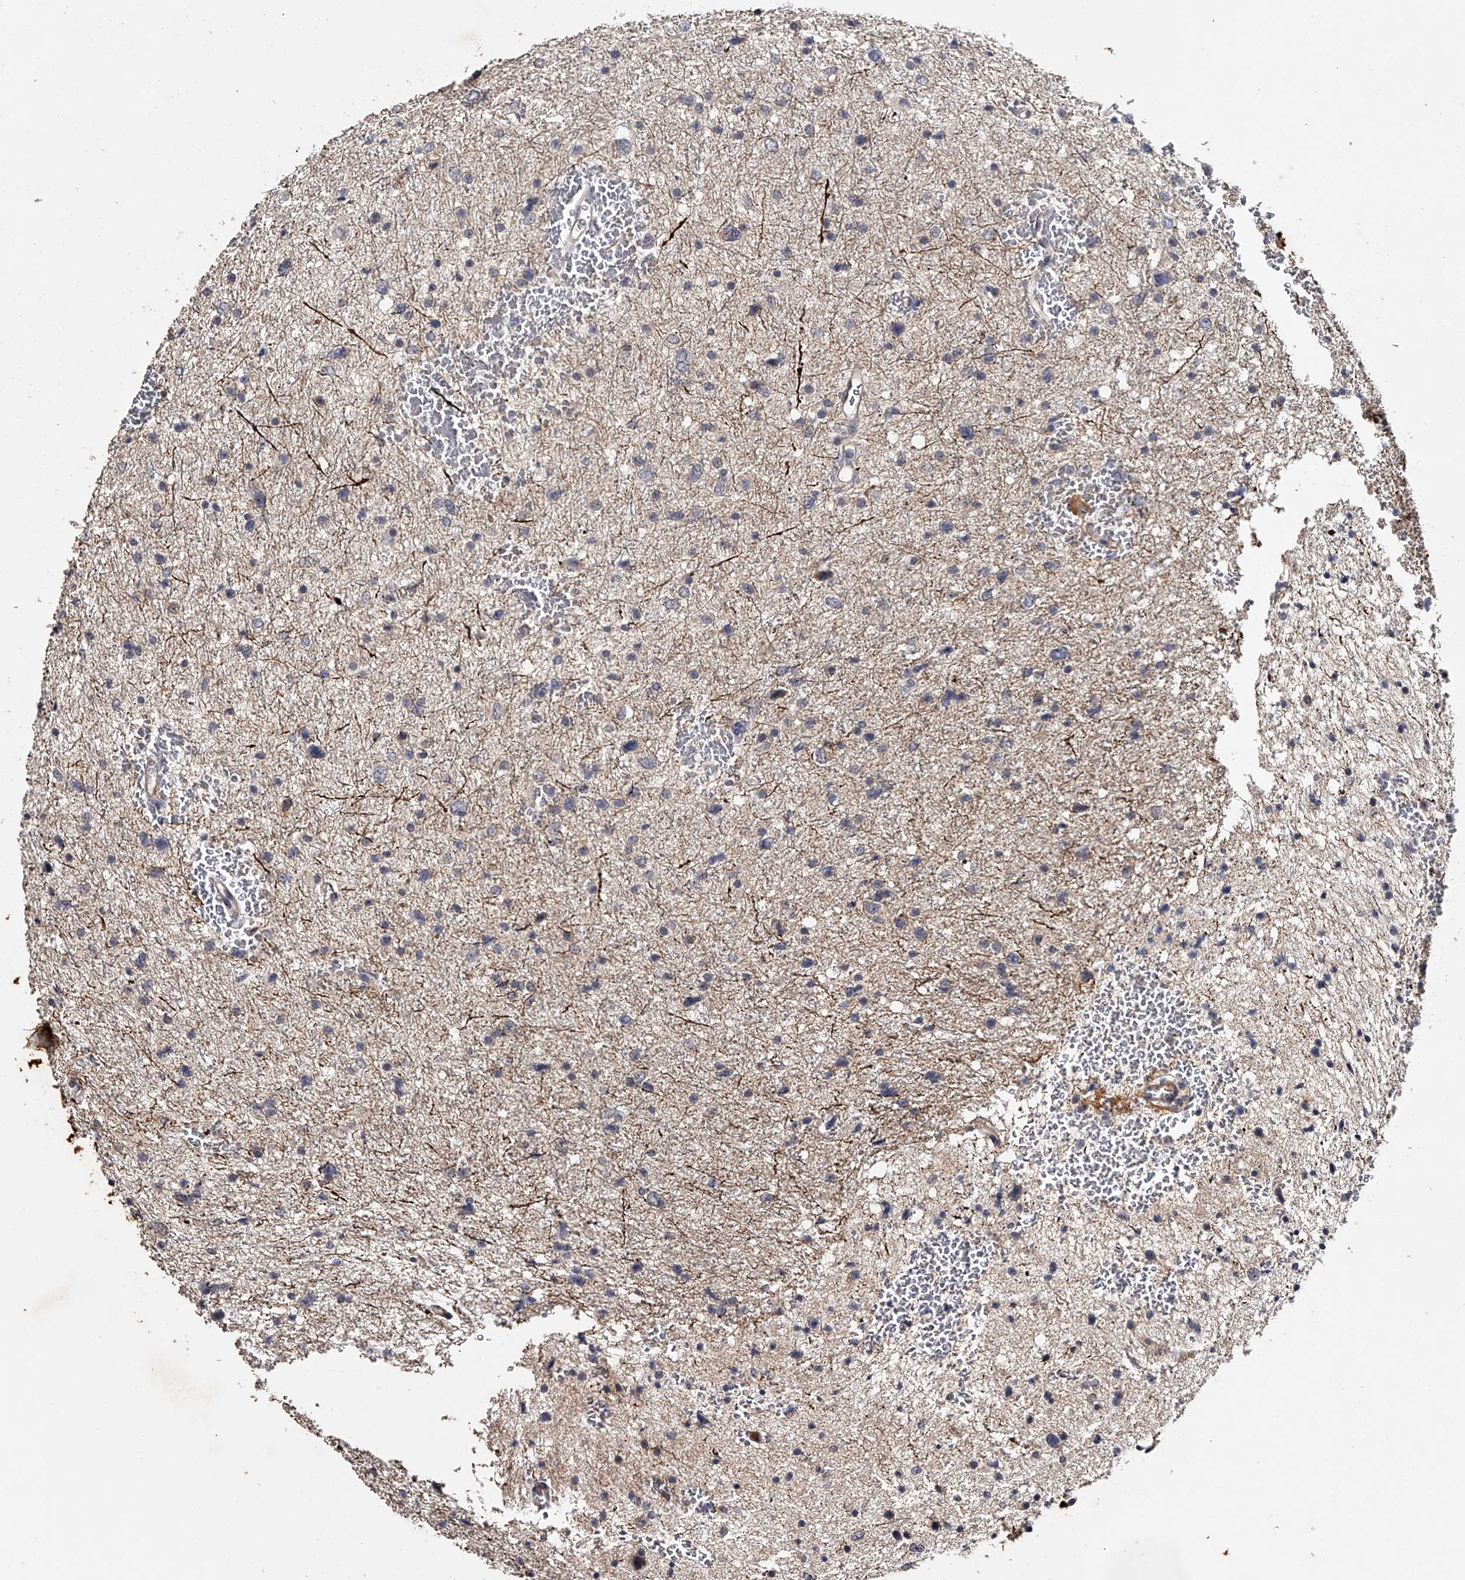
{"staining": {"intensity": "negative", "quantity": "none", "location": "none"}, "tissue": "glioma", "cell_type": "Tumor cells", "image_type": "cancer", "snomed": [{"axis": "morphology", "description": "Glioma, malignant, Low grade"}, {"axis": "topography", "description": "Brain"}], "caption": "Tumor cells are negative for brown protein staining in malignant low-grade glioma.", "gene": "MDN1", "patient": {"sex": "female", "age": 37}}